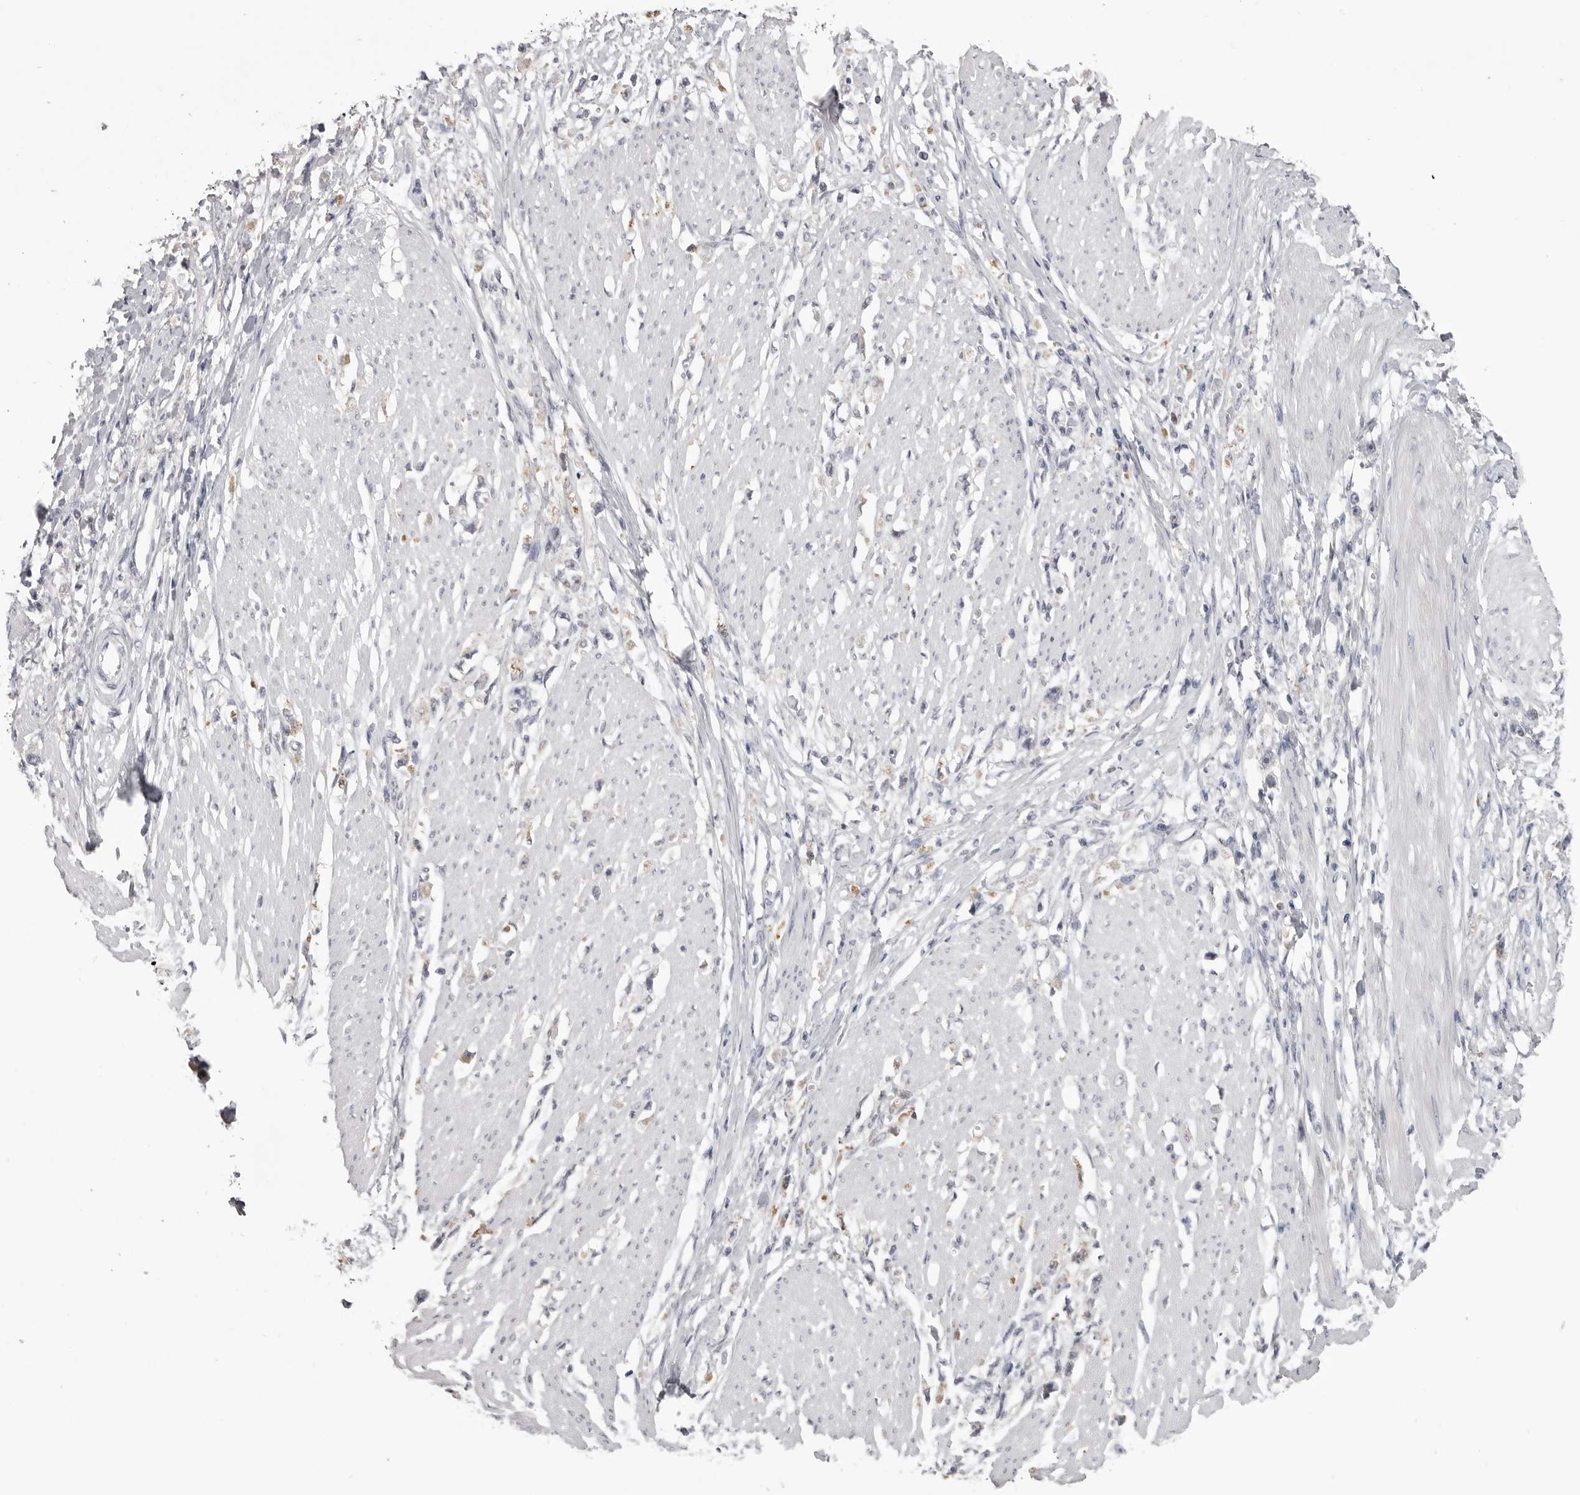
{"staining": {"intensity": "negative", "quantity": "none", "location": "none"}, "tissue": "stomach cancer", "cell_type": "Tumor cells", "image_type": "cancer", "snomed": [{"axis": "morphology", "description": "Adenocarcinoma, NOS"}, {"axis": "topography", "description": "Stomach"}], "caption": "Tumor cells show no significant protein positivity in stomach cancer (adenocarcinoma).", "gene": "GPN2", "patient": {"sex": "female", "age": 59}}